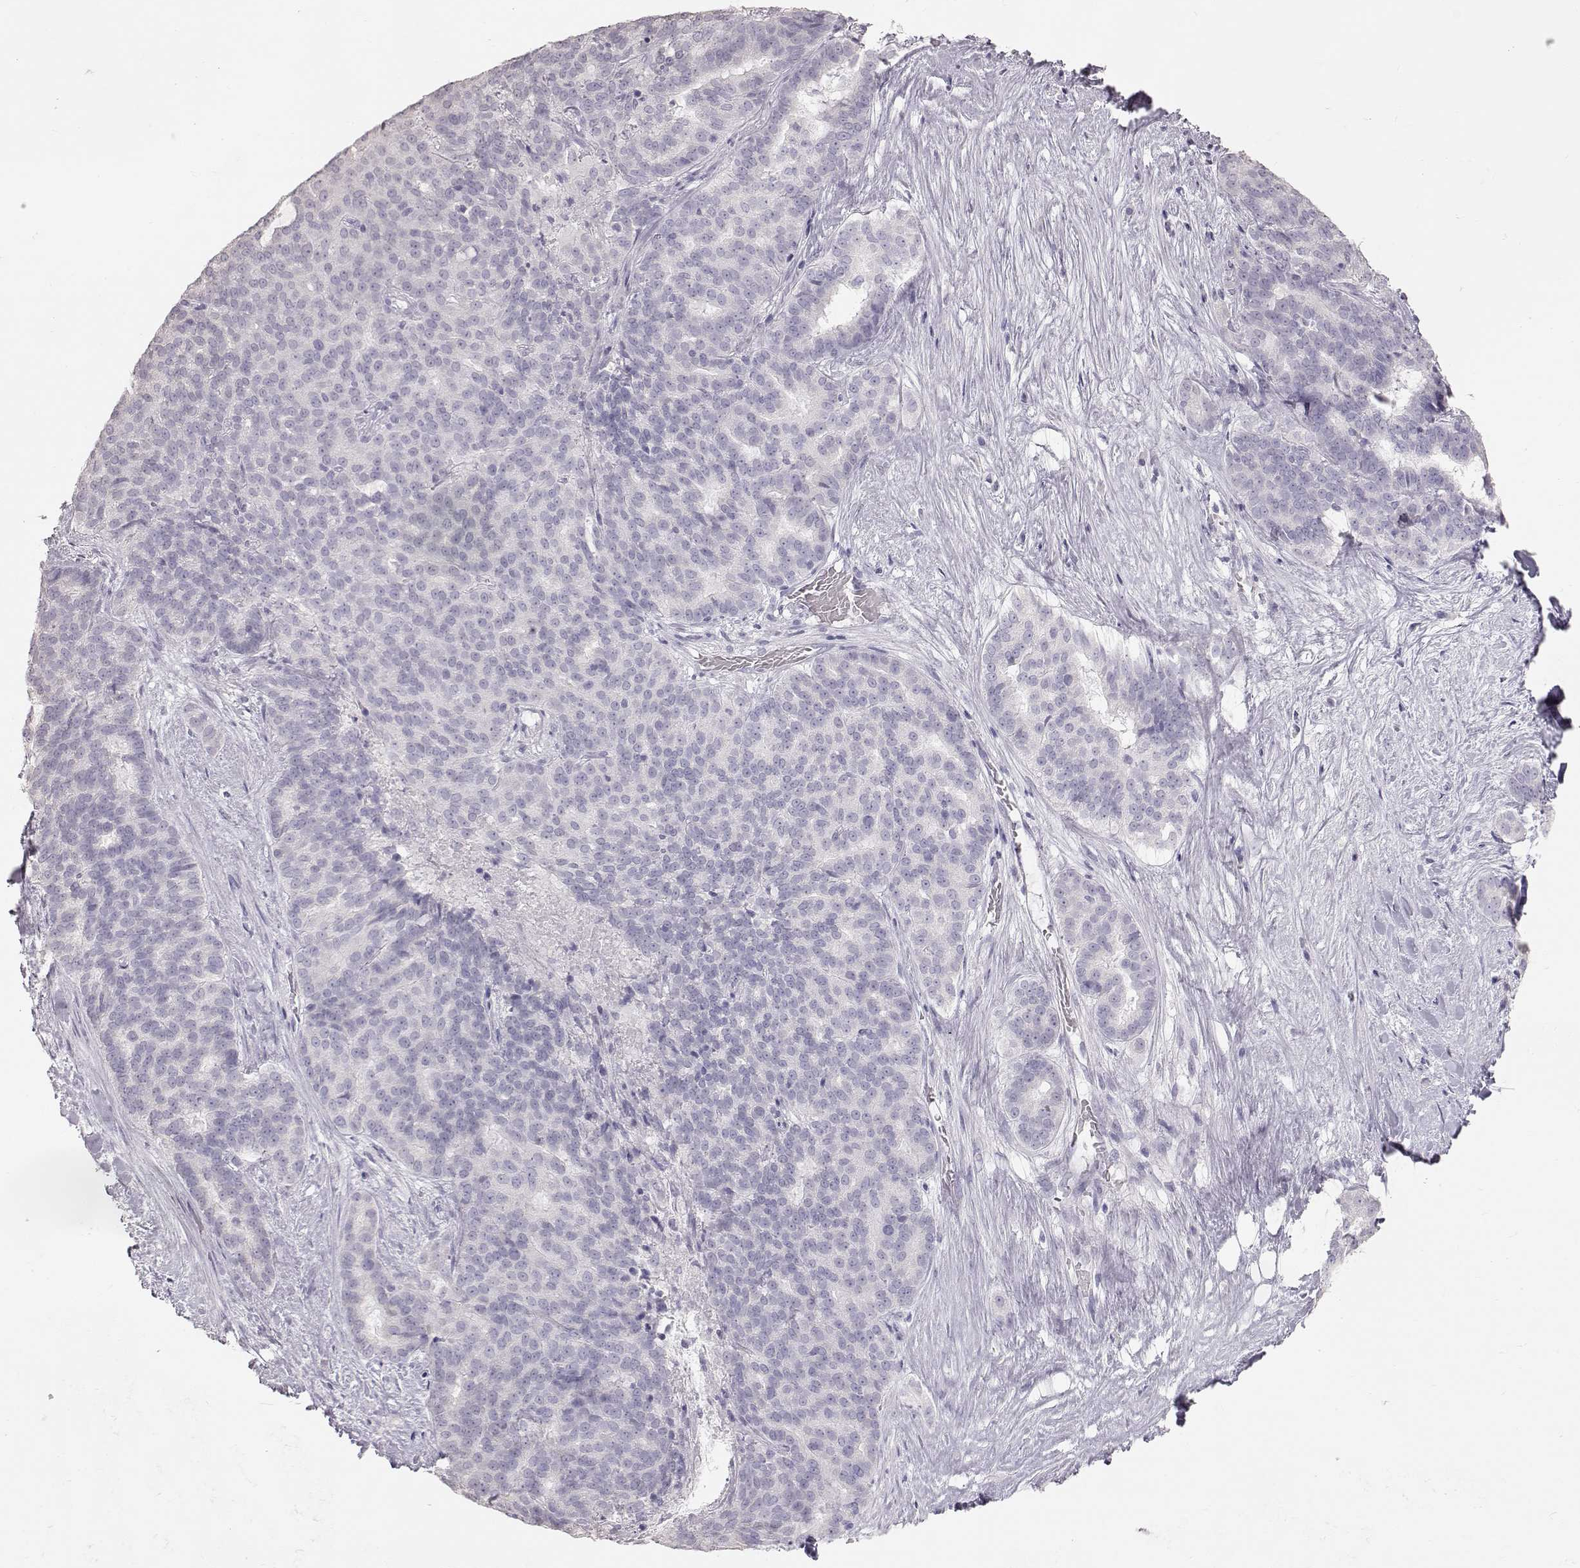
{"staining": {"intensity": "negative", "quantity": "none", "location": "none"}, "tissue": "liver cancer", "cell_type": "Tumor cells", "image_type": "cancer", "snomed": [{"axis": "morphology", "description": "Cholangiocarcinoma"}, {"axis": "topography", "description": "Liver"}], "caption": "Immunohistochemistry of human liver cancer reveals no expression in tumor cells. (Brightfield microscopy of DAB (3,3'-diaminobenzidine) immunohistochemistry (IHC) at high magnification).", "gene": "KRT33A", "patient": {"sex": "female", "age": 47}}